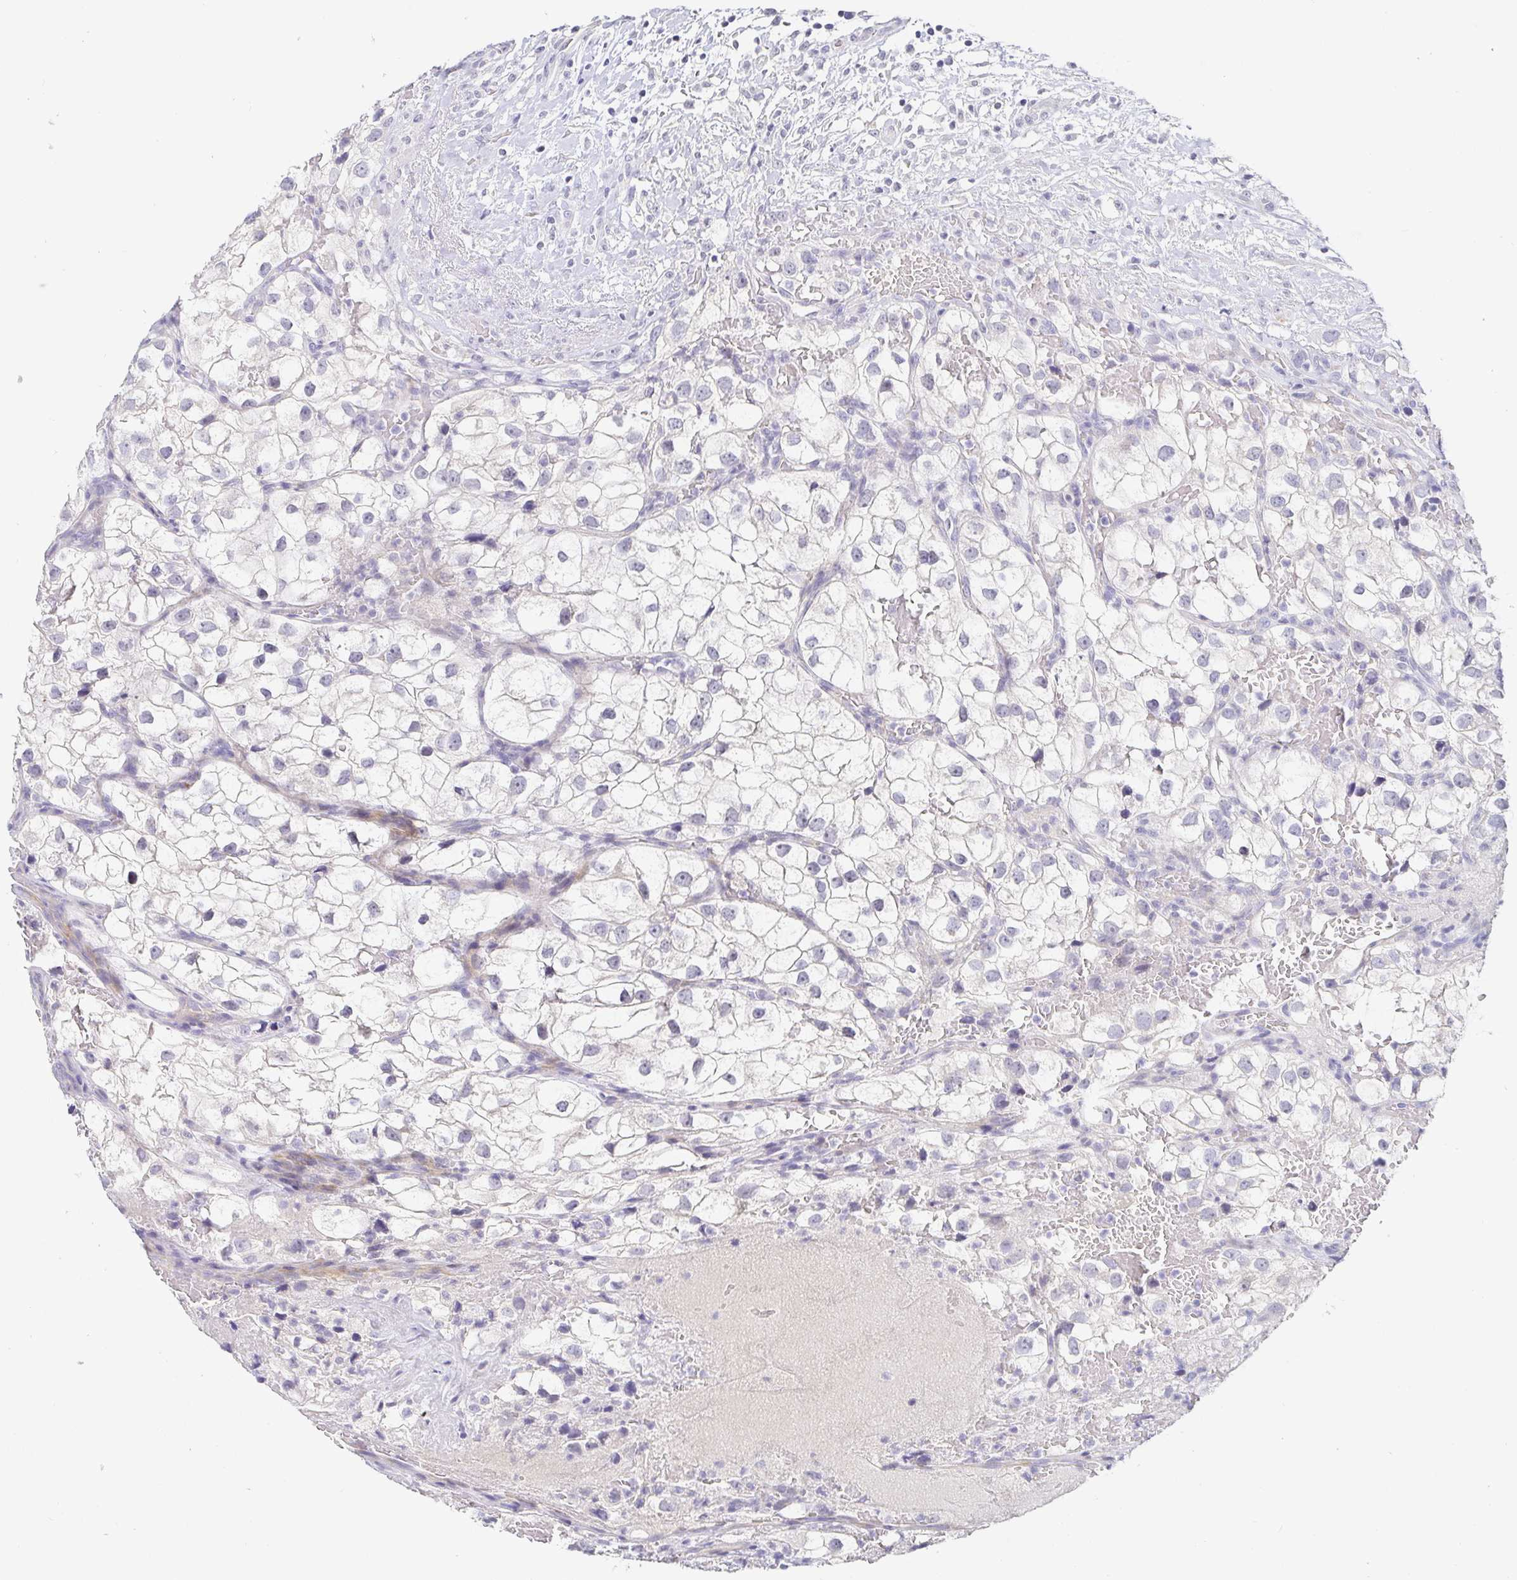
{"staining": {"intensity": "negative", "quantity": "none", "location": "none"}, "tissue": "renal cancer", "cell_type": "Tumor cells", "image_type": "cancer", "snomed": [{"axis": "morphology", "description": "Adenocarcinoma, NOS"}, {"axis": "topography", "description": "Kidney"}], "caption": "IHC of adenocarcinoma (renal) shows no staining in tumor cells. (Brightfield microscopy of DAB (3,3'-diaminobenzidine) immunohistochemistry (IHC) at high magnification).", "gene": "PDX1", "patient": {"sex": "male", "age": 59}}